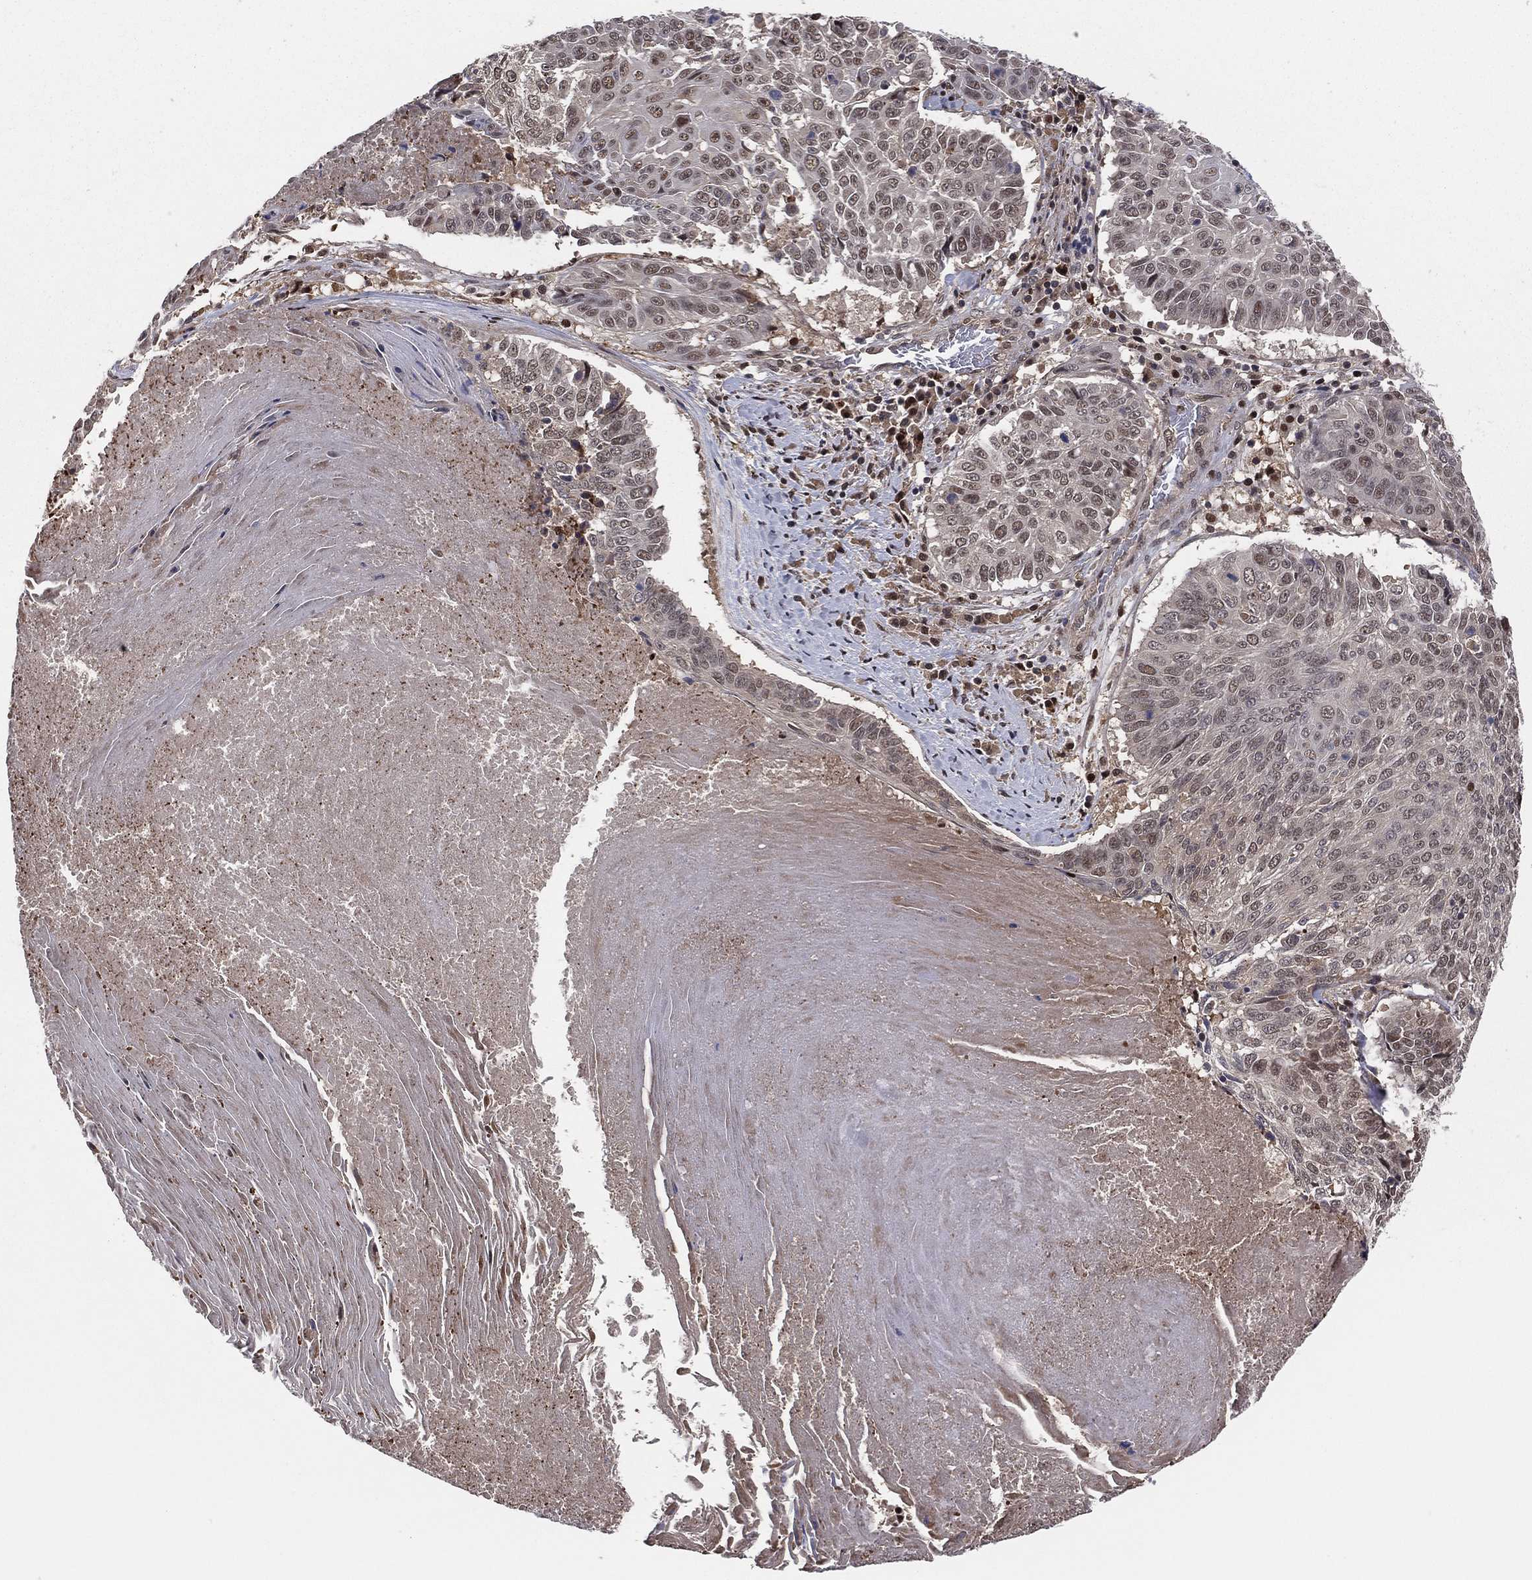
{"staining": {"intensity": "negative", "quantity": "none", "location": "none"}, "tissue": "lung cancer", "cell_type": "Tumor cells", "image_type": "cancer", "snomed": [{"axis": "morphology", "description": "Squamous cell carcinoma, NOS"}, {"axis": "topography", "description": "Lung"}], "caption": "There is no significant staining in tumor cells of squamous cell carcinoma (lung).", "gene": "ICOSLG", "patient": {"sex": "male", "age": 64}}